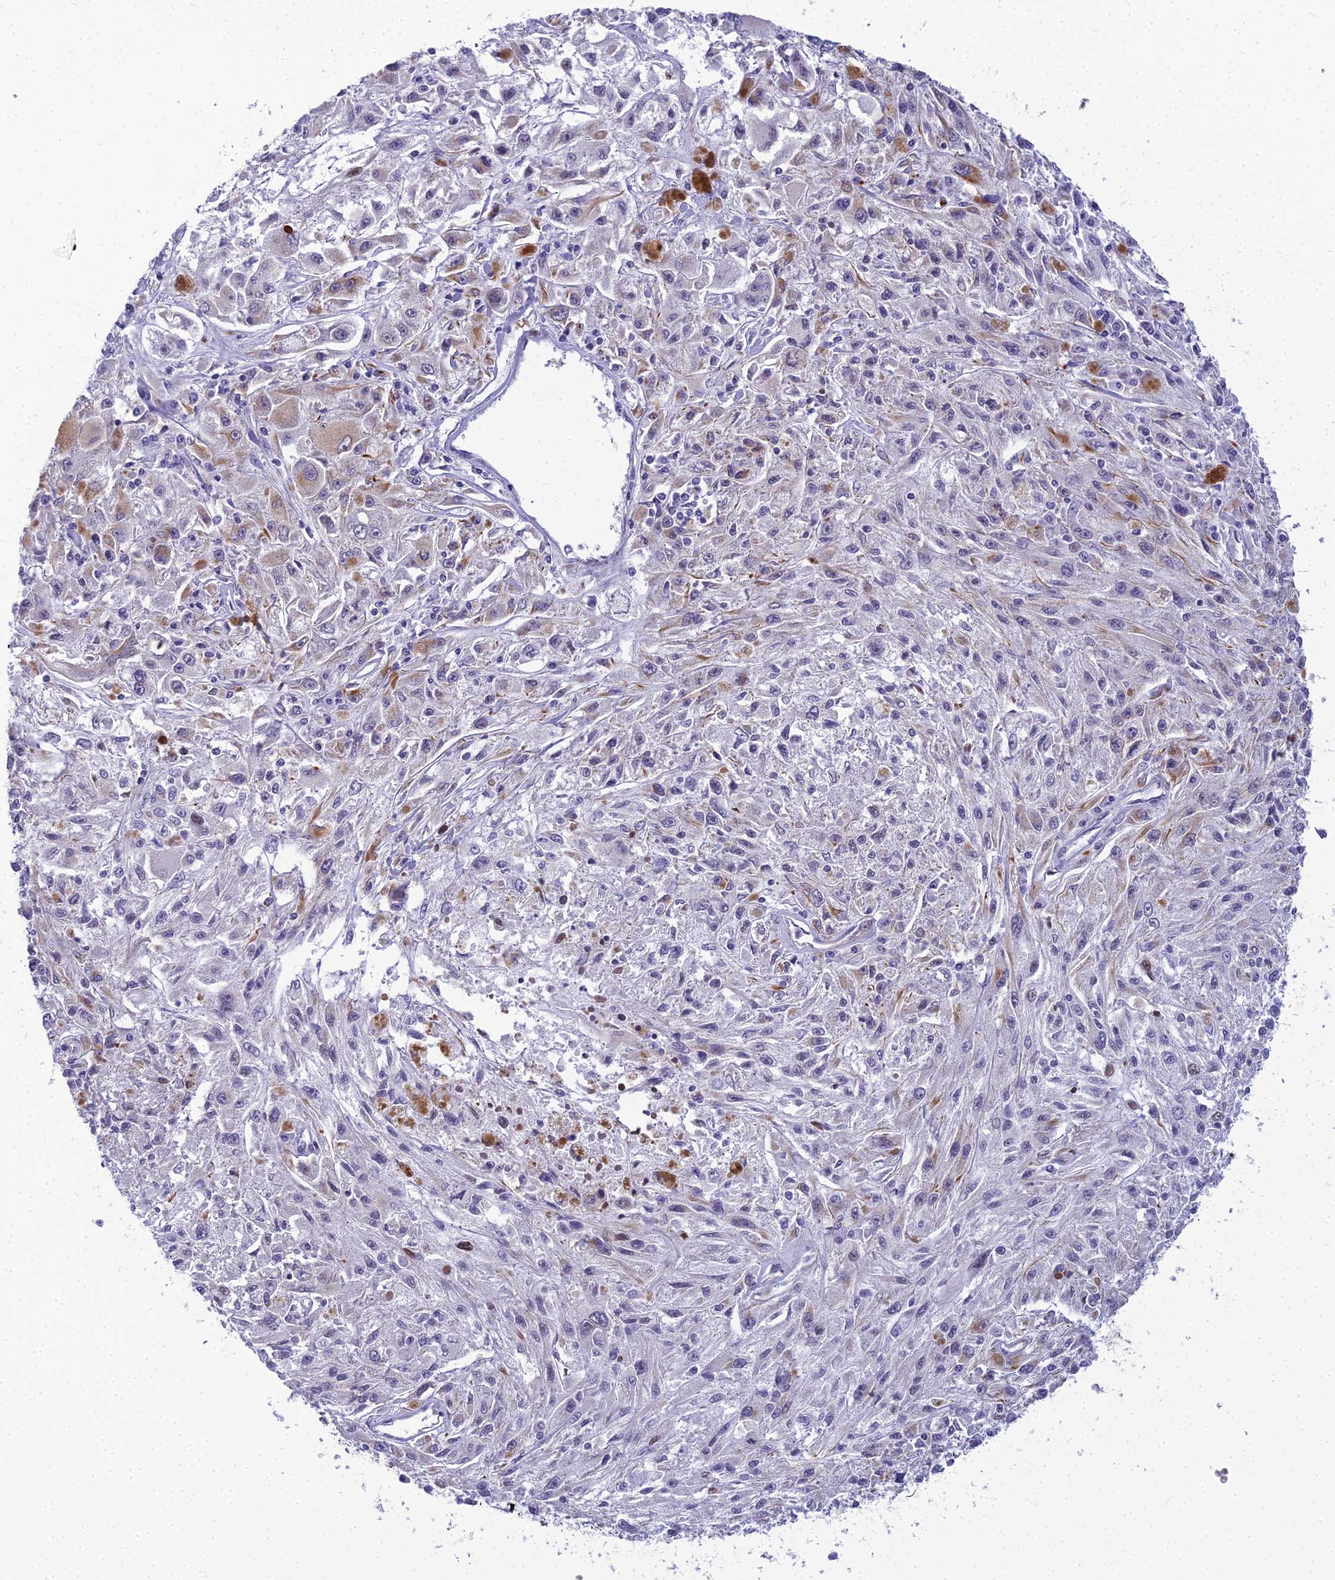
{"staining": {"intensity": "moderate", "quantity": "<25%", "location": "cytoplasmic/membranous"}, "tissue": "melanoma", "cell_type": "Tumor cells", "image_type": "cancer", "snomed": [{"axis": "morphology", "description": "Malignant melanoma, Metastatic site"}, {"axis": "topography", "description": "Skin"}], "caption": "The image shows immunohistochemical staining of melanoma. There is moderate cytoplasmic/membranous expression is appreciated in approximately <25% of tumor cells.", "gene": "RGL3", "patient": {"sex": "male", "age": 53}}